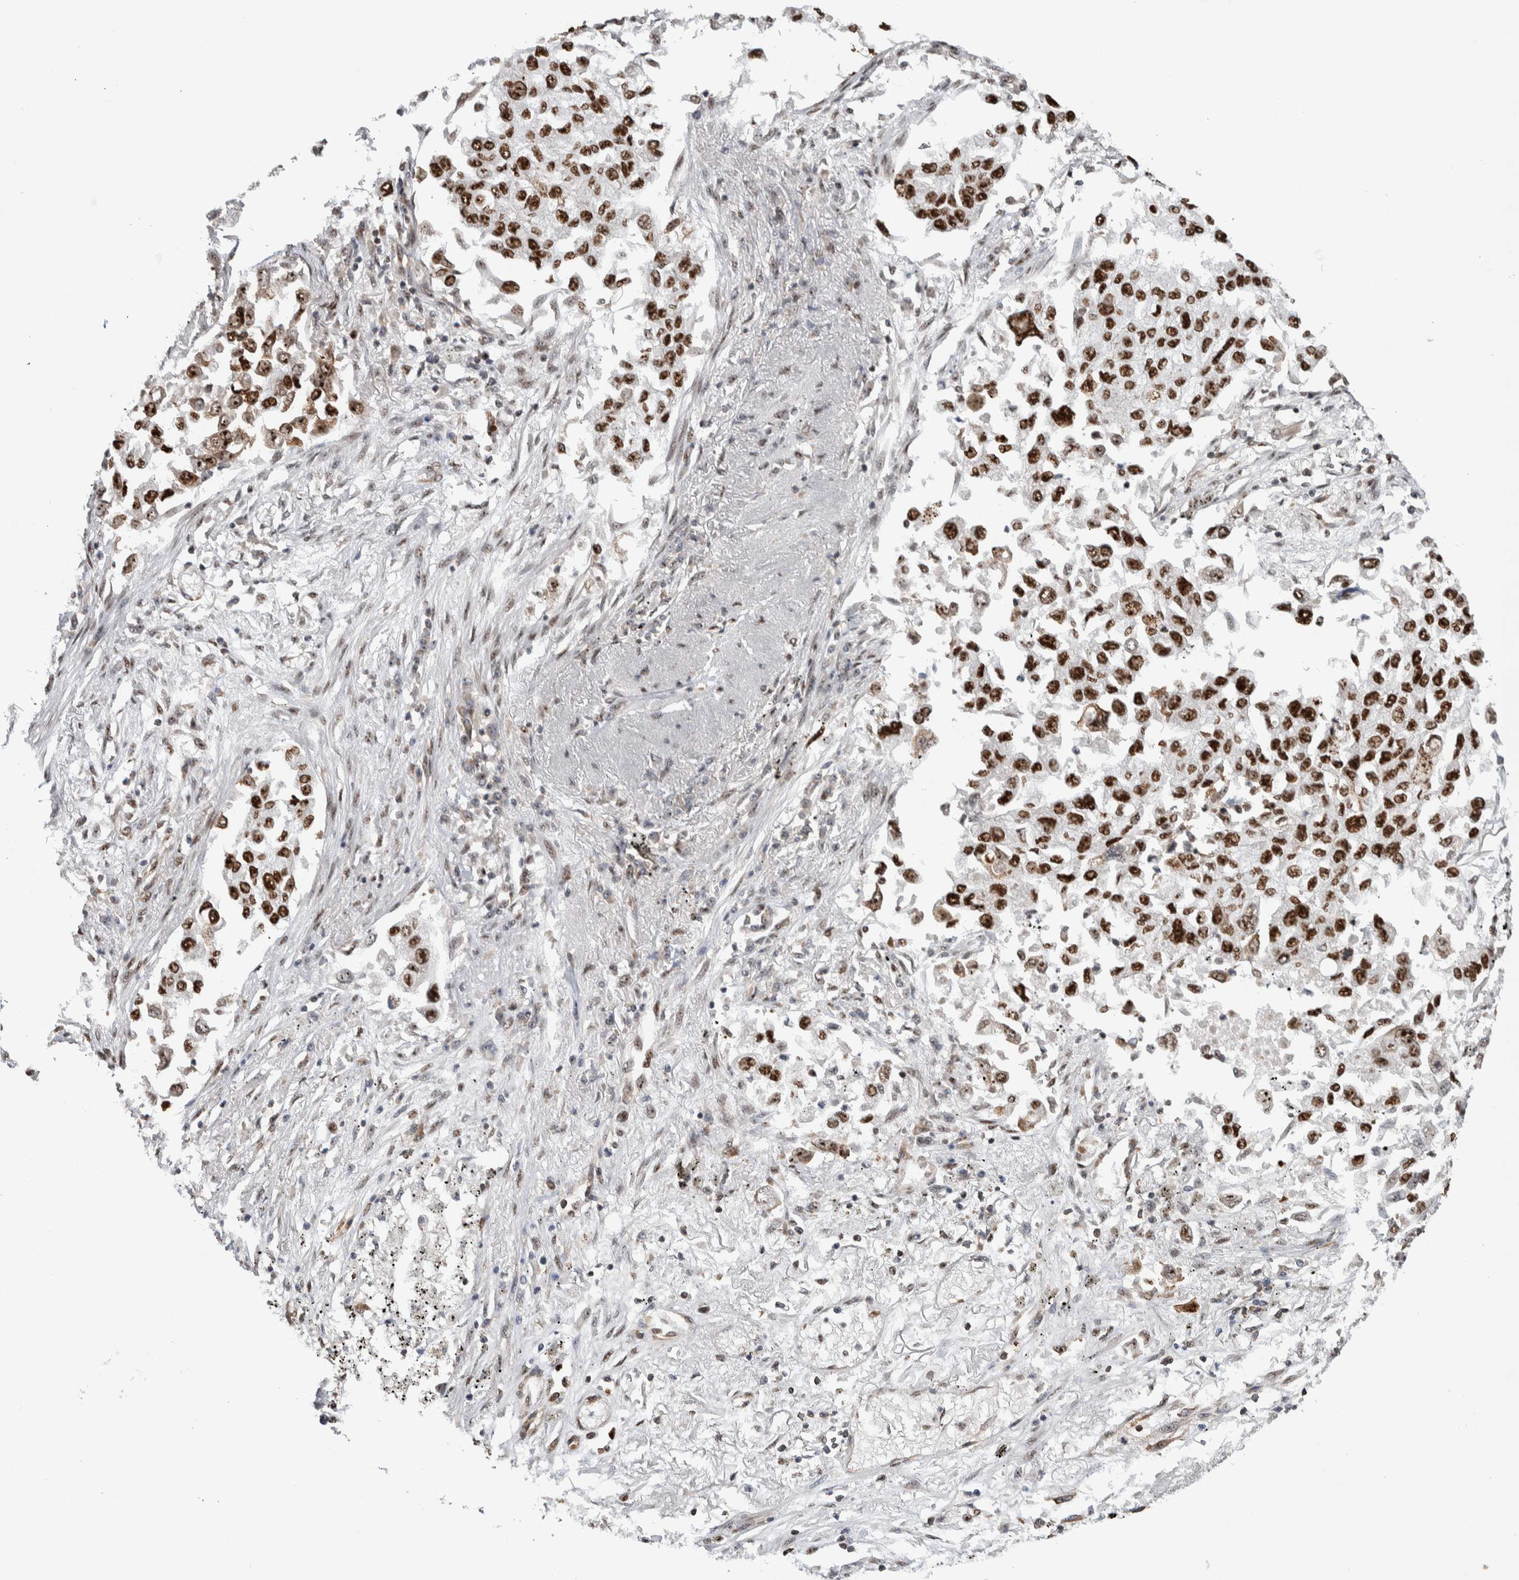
{"staining": {"intensity": "strong", "quantity": ">75%", "location": "nuclear"}, "tissue": "lung cancer", "cell_type": "Tumor cells", "image_type": "cancer", "snomed": [{"axis": "morphology", "description": "Inflammation, NOS"}, {"axis": "morphology", "description": "Adenocarcinoma, NOS"}, {"axis": "topography", "description": "Lung"}], "caption": "Immunohistochemistry (DAB) staining of human lung cancer (adenocarcinoma) exhibits strong nuclear protein staining in about >75% of tumor cells. (IHC, brightfield microscopy, high magnification).", "gene": "NCL", "patient": {"sex": "male", "age": 63}}